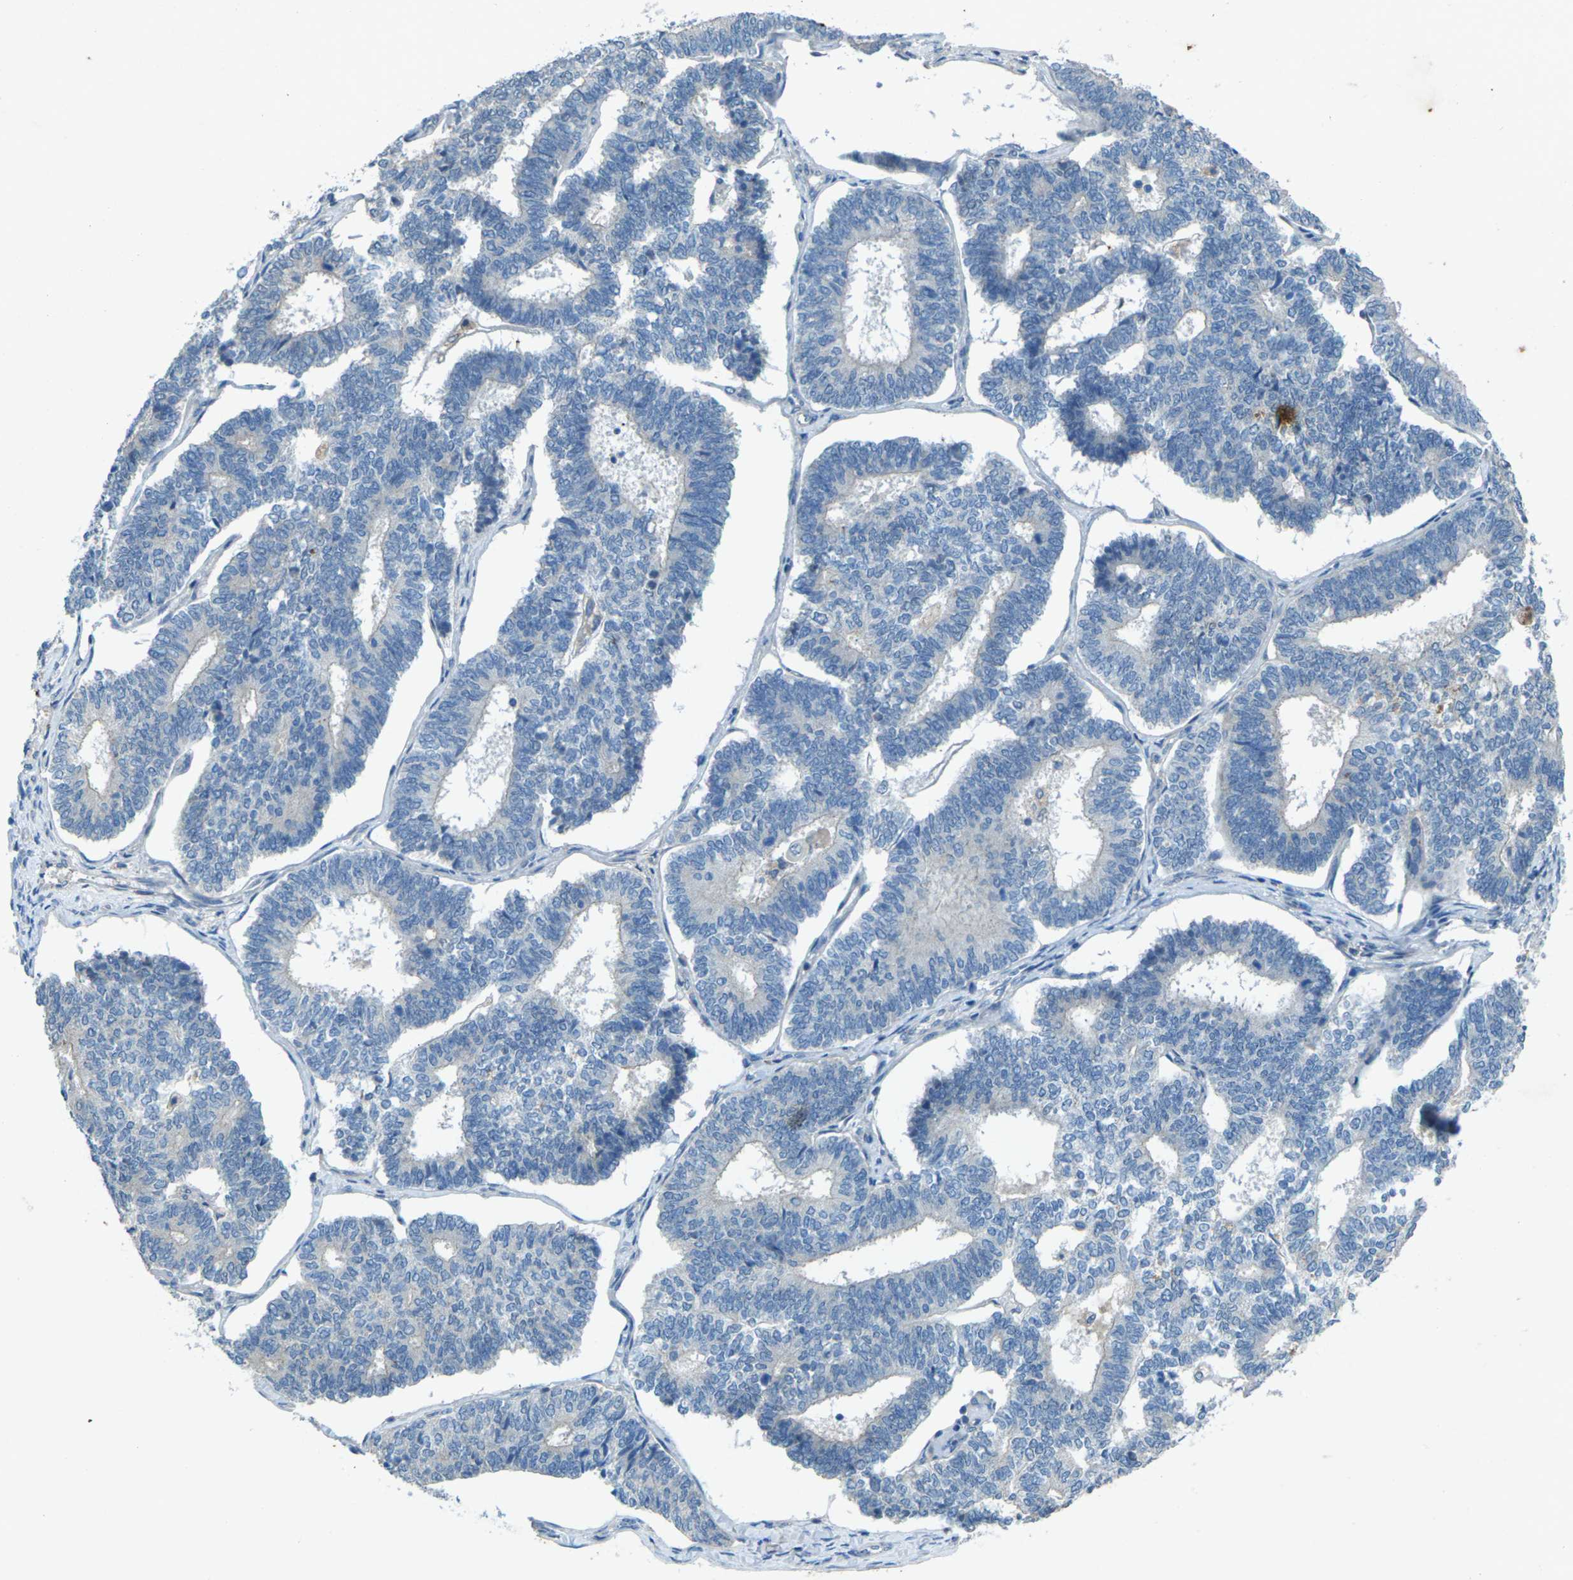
{"staining": {"intensity": "negative", "quantity": "none", "location": "none"}, "tissue": "endometrial cancer", "cell_type": "Tumor cells", "image_type": "cancer", "snomed": [{"axis": "morphology", "description": "Adenocarcinoma, NOS"}, {"axis": "topography", "description": "Endometrium"}], "caption": "High magnification brightfield microscopy of endometrial cancer (adenocarcinoma) stained with DAB (3,3'-diaminobenzidine) (brown) and counterstained with hematoxylin (blue): tumor cells show no significant staining.", "gene": "SIGLEC14", "patient": {"sex": "female", "age": 70}}